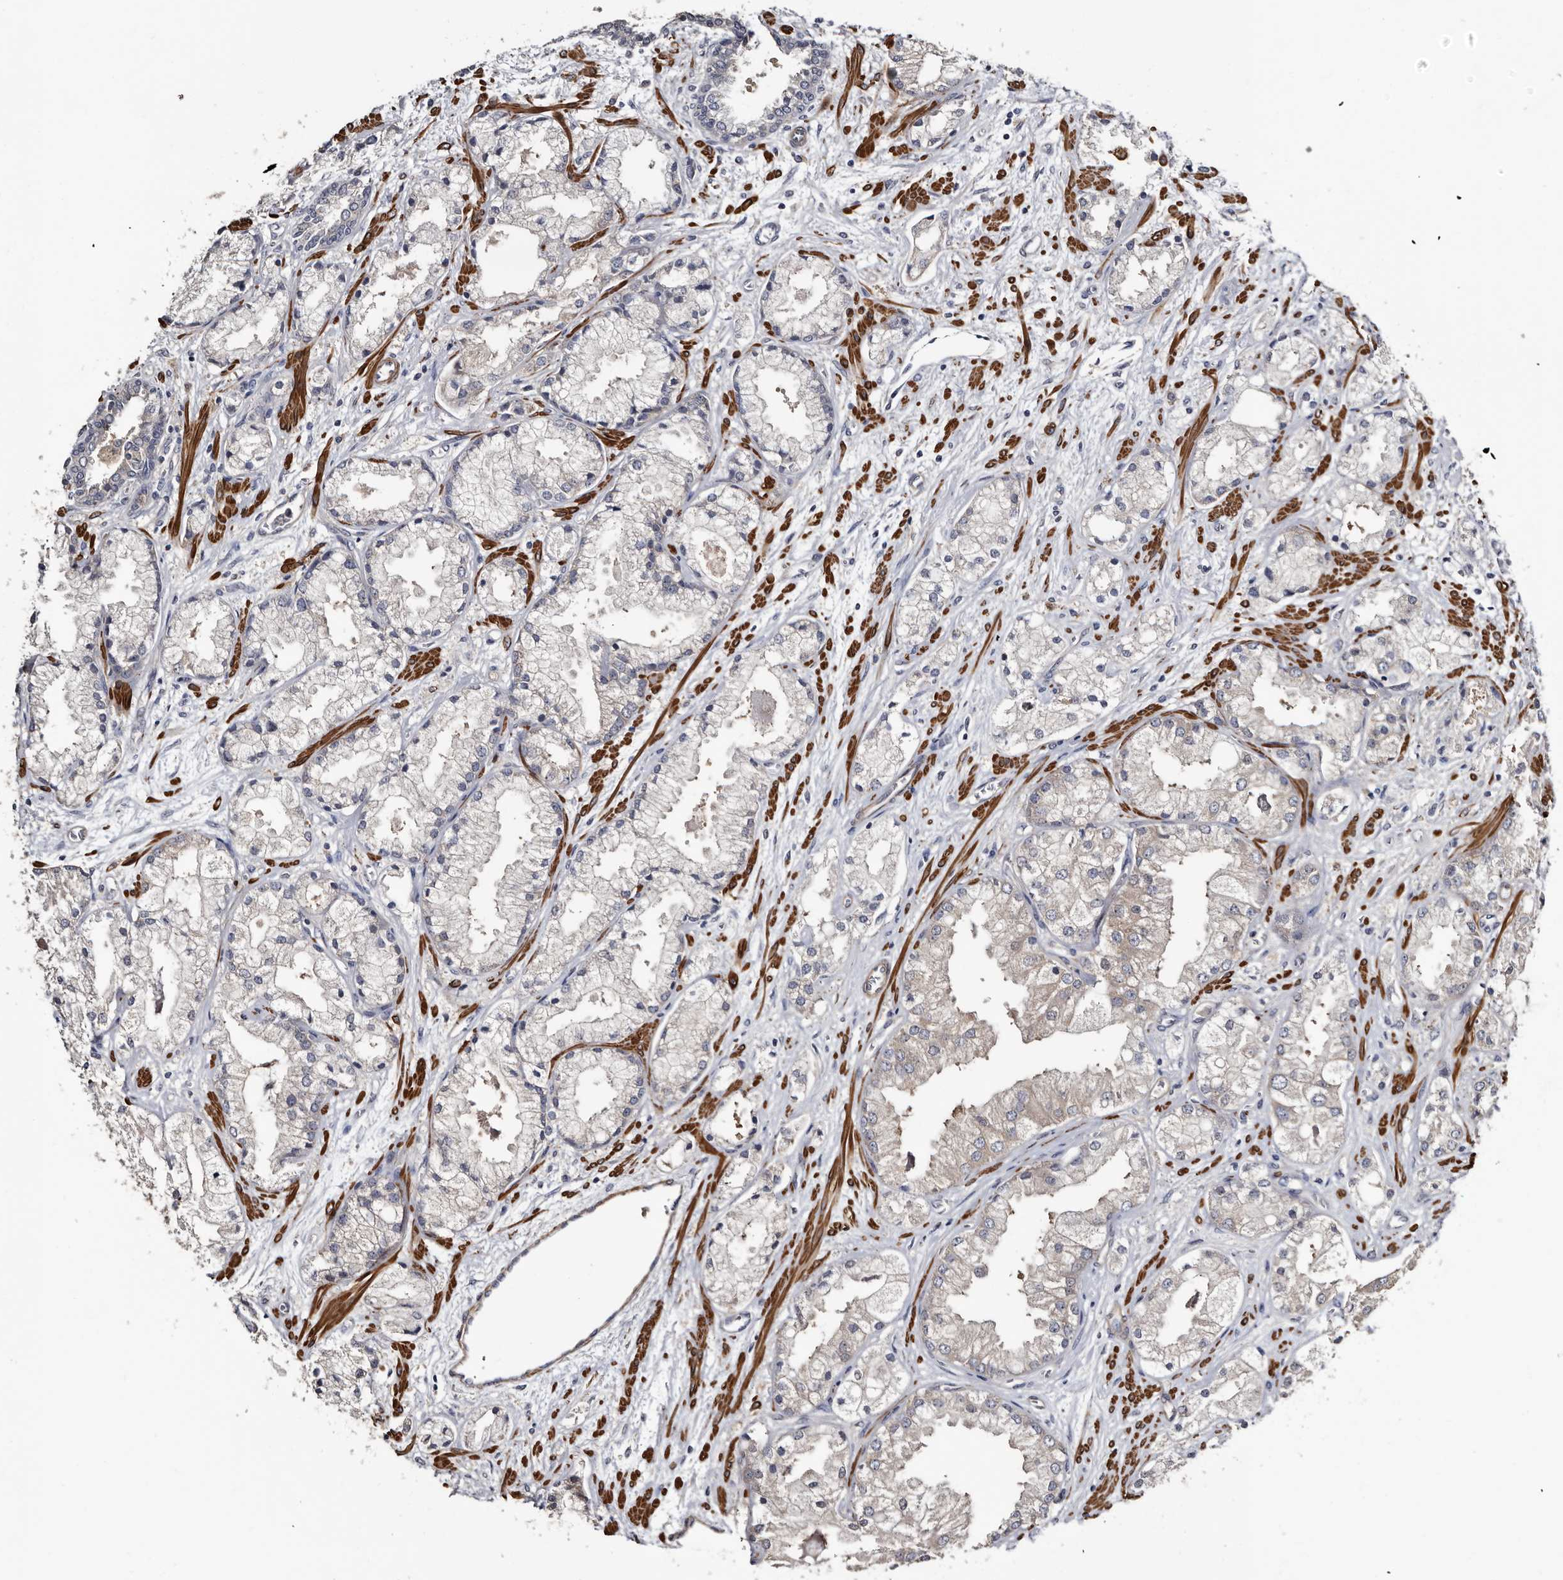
{"staining": {"intensity": "weak", "quantity": "<25%", "location": "cytoplasmic/membranous"}, "tissue": "prostate cancer", "cell_type": "Tumor cells", "image_type": "cancer", "snomed": [{"axis": "morphology", "description": "Adenocarcinoma, High grade"}, {"axis": "topography", "description": "Prostate"}], "caption": "Immunohistochemistry (IHC) of prostate cancer exhibits no staining in tumor cells.", "gene": "IARS1", "patient": {"sex": "male", "age": 50}}